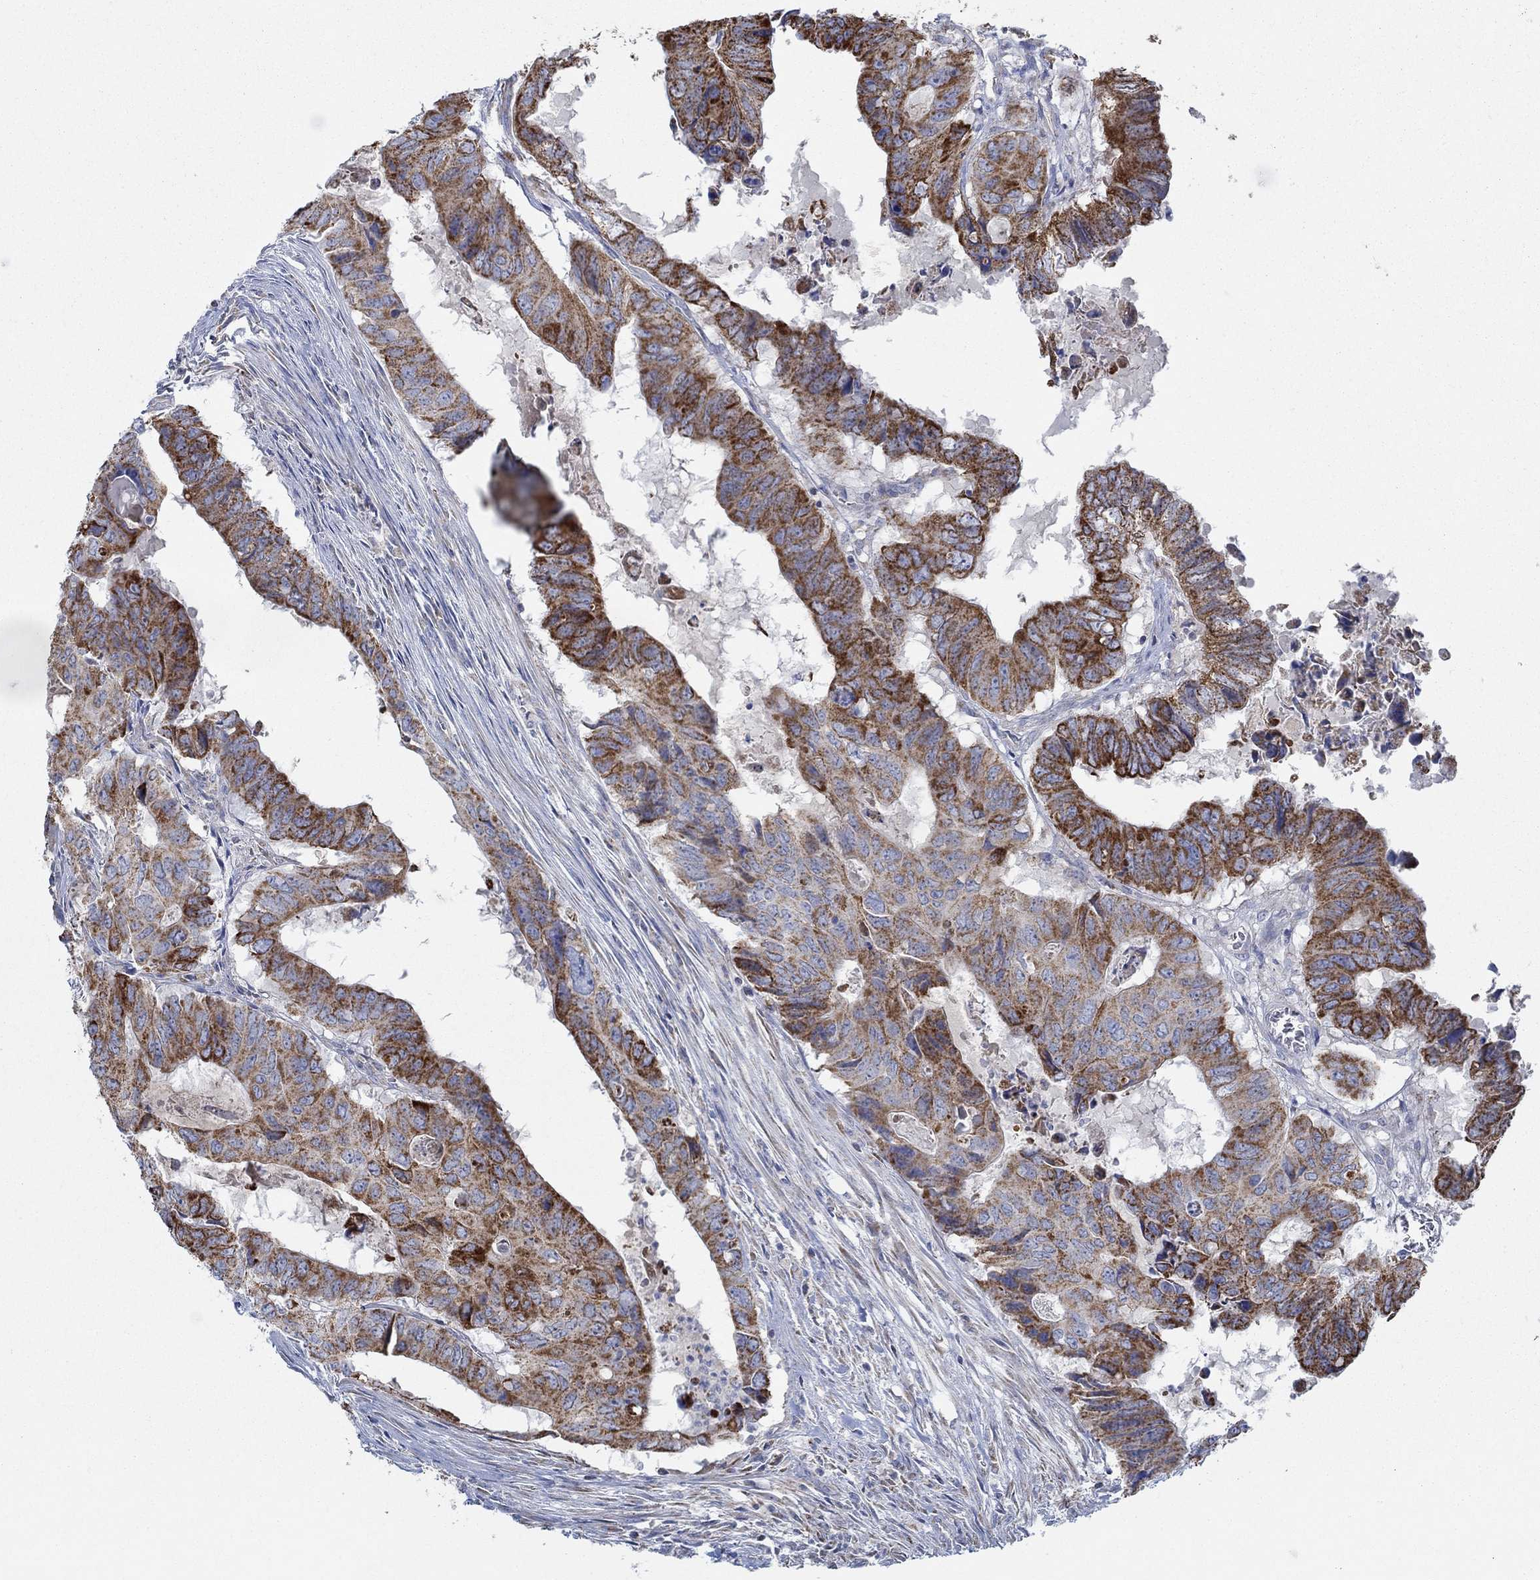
{"staining": {"intensity": "strong", "quantity": ">75%", "location": "cytoplasmic/membranous"}, "tissue": "colorectal cancer", "cell_type": "Tumor cells", "image_type": "cancer", "snomed": [{"axis": "morphology", "description": "Adenocarcinoma, NOS"}, {"axis": "topography", "description": "Colon"}], "caption": "Colorectal adenocarcinoma was stained to show a protein in brown. There is high levels of strong cytoplasmic/membranous staining in approximately >75% of tumor cells.", "gene": "GLOD5", "patient": {"sex": "male", "age": 79}}